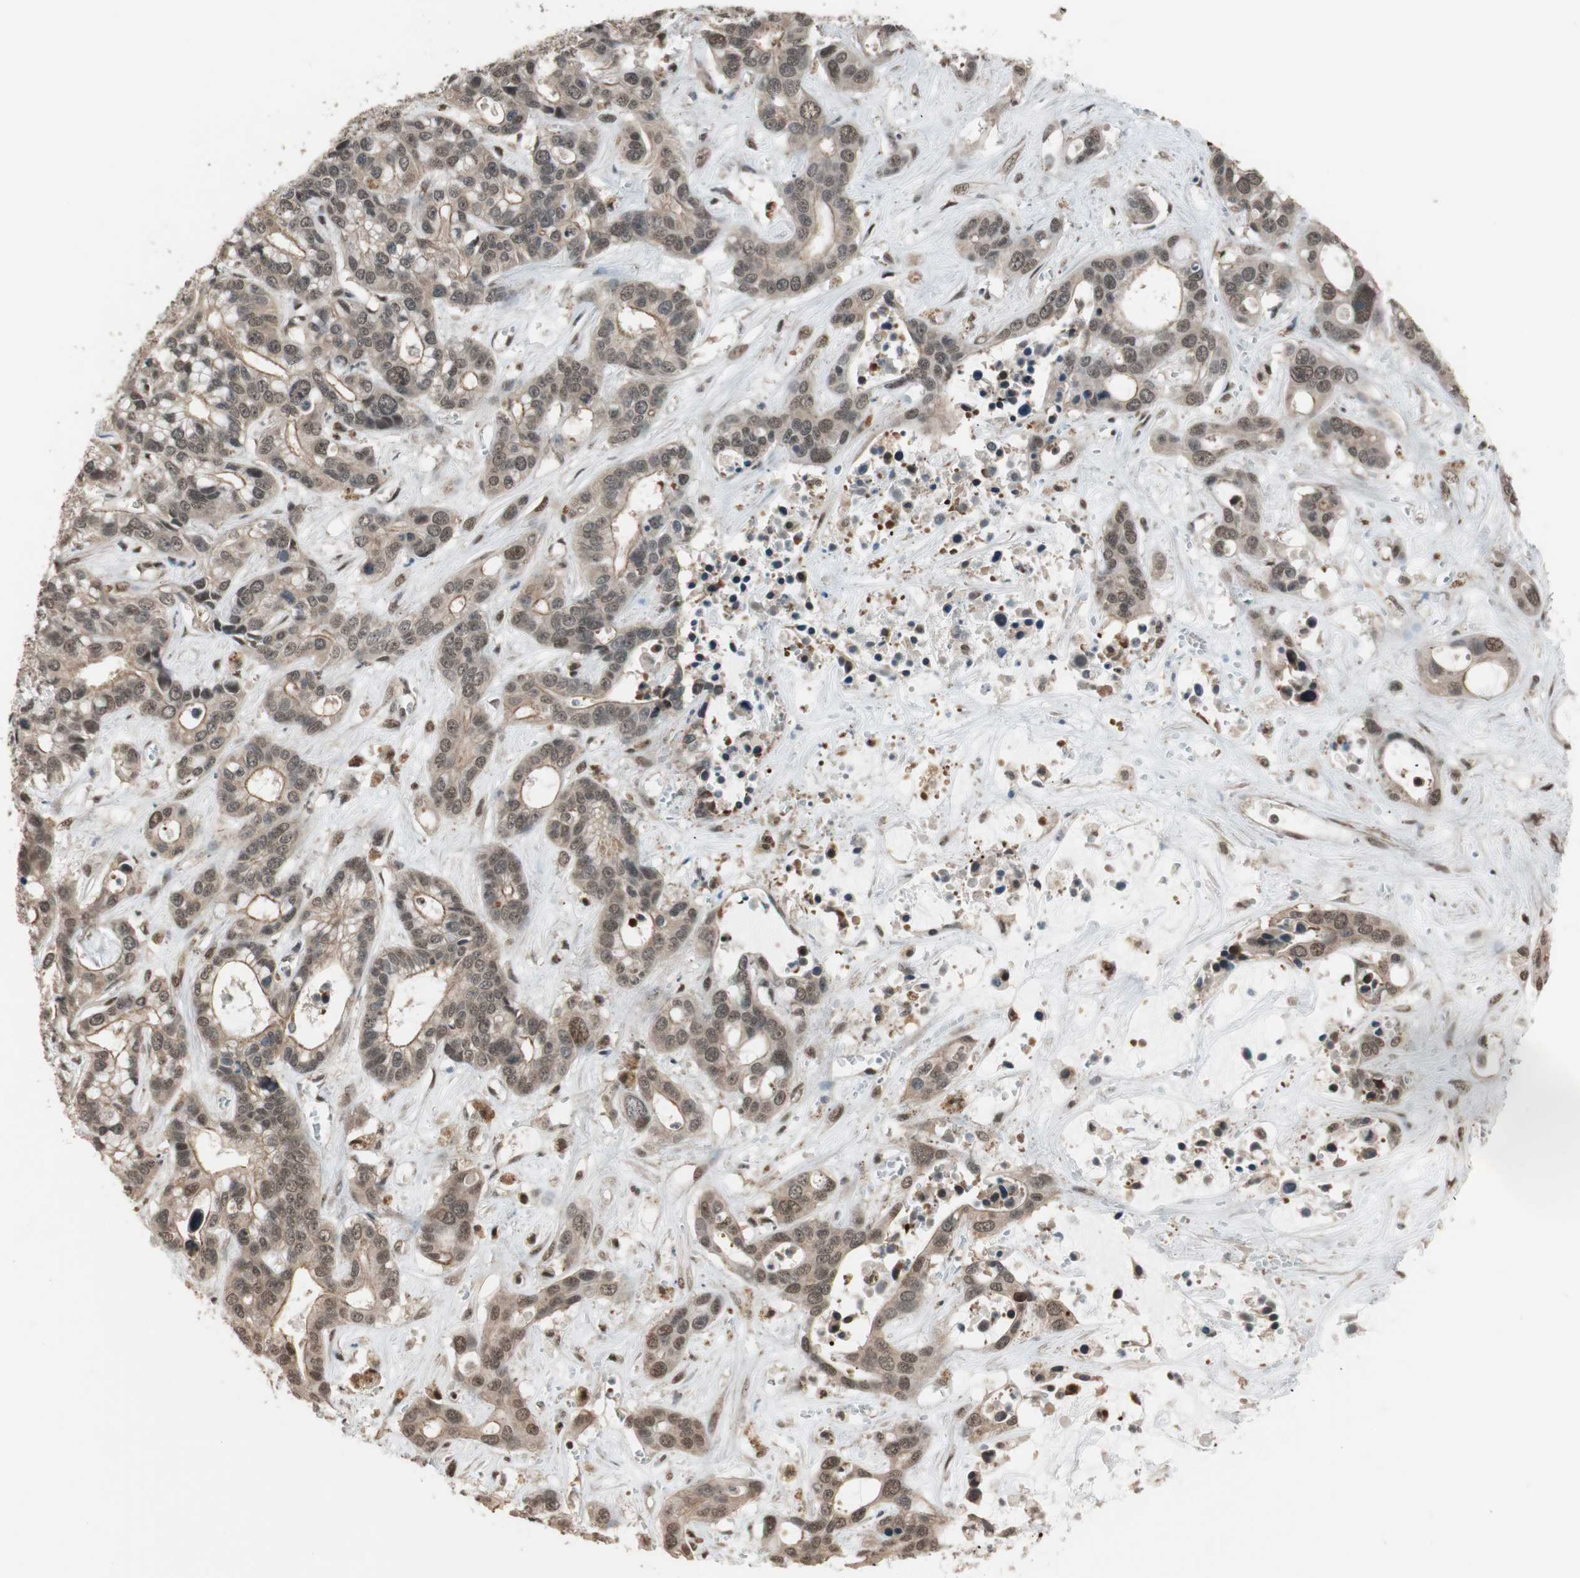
{"staining": {"intensity": "weak", "quantity": "25%-75%", "location": "cytoplasmic/membranous"}, "tissue": "liver cancer", "cell_type": "Tumor cells", "image_type": "cancer", "snomed": [{"axis": "morphology", "description": "Cholangiocarcinoma"}, {"axis": "topography", "description": "Liver"}], "caption": "A low amount of weak cytoplasmic/membranous expression is seen in approximately 25%-75% of tumor cells in liver cholangiocarcinoma tissue.", "gene": "DRAP1", "patient": {"sex": "female", "age": 65}}